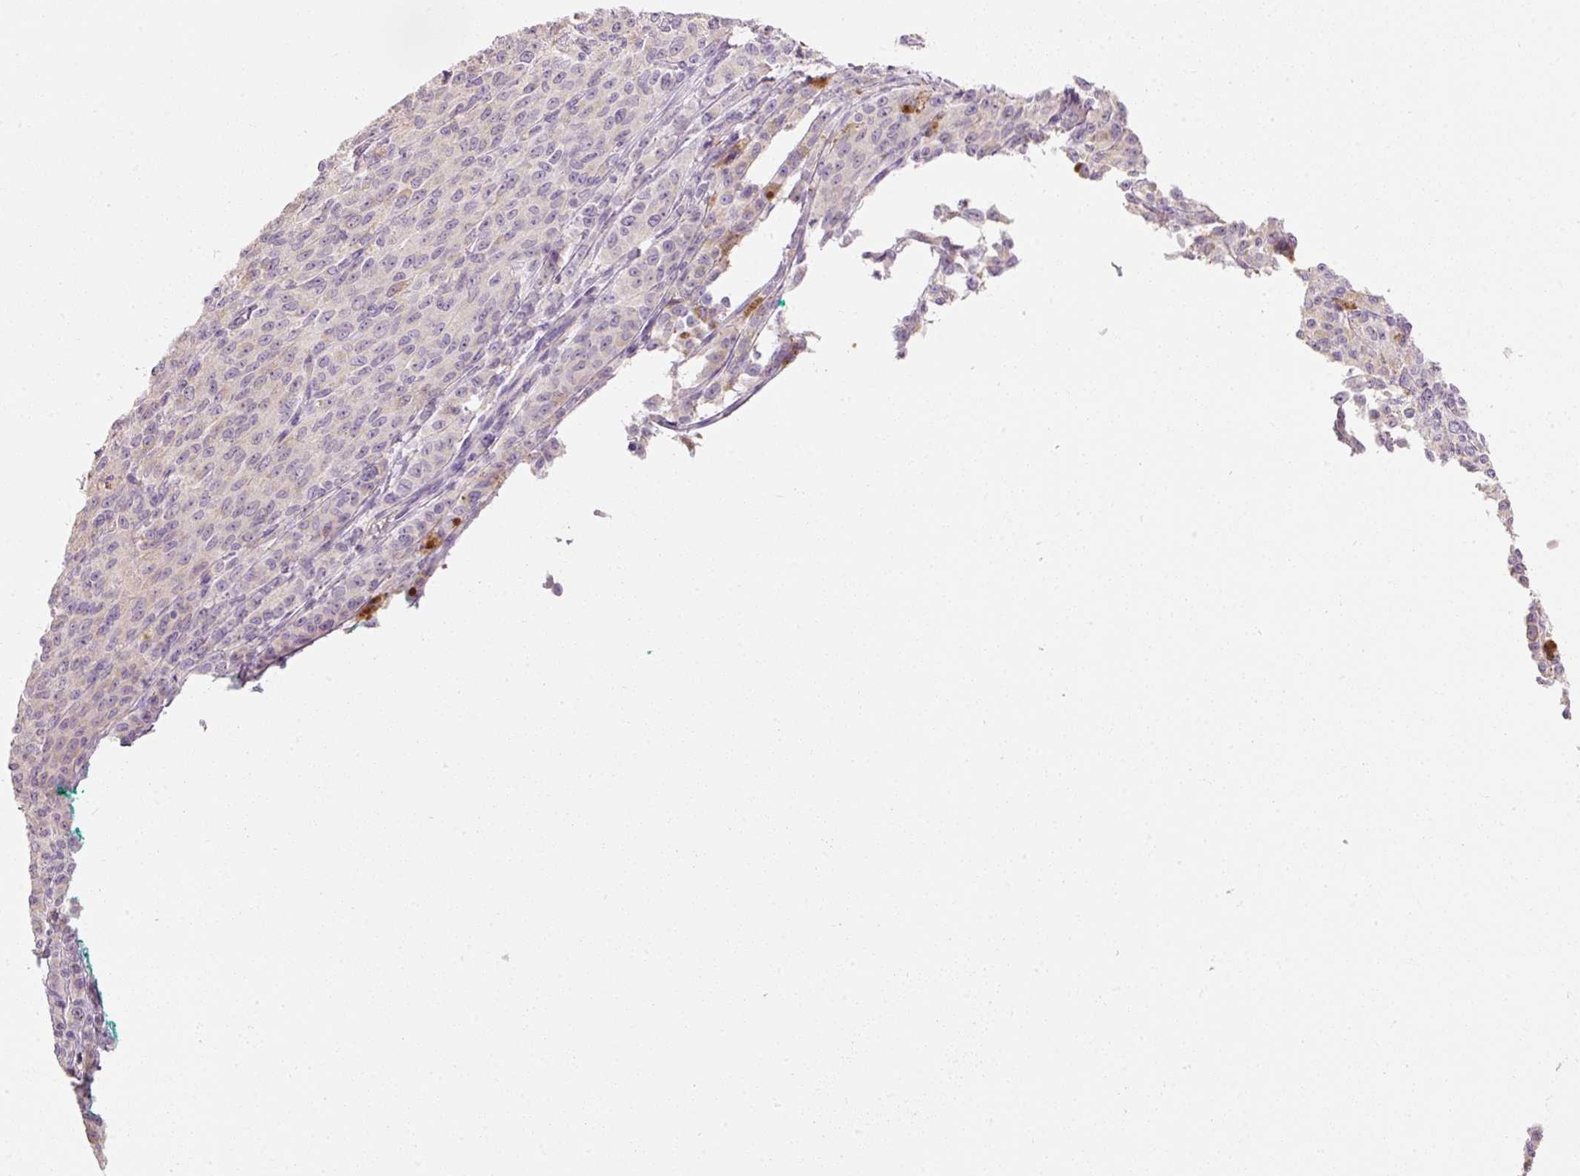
{"staining": {"intensity": "negative", "quantity": "none", "location": "none"}, "tissue": "melanoma", "cell_type": "Tumor cells", "image_type": "cancer", "snomed": [{"axis": "morphology", "description": "Malignant melanoma, NOS"}, {"axis": "topography", "description": "Skin"}], "caption": "This micrograph is of melanoma stained with immunohistochemistry (IHC) to label a protein in brown with the nuclei are counter-stained blue. There is no positivity in tumor cells. (DAB (3,3'-diaminobenzidine) IHC visualized using brightfield microscopy, high magnification).", "gene": "MTHFD2", "patient": {"sex": "female", "age": 52}}